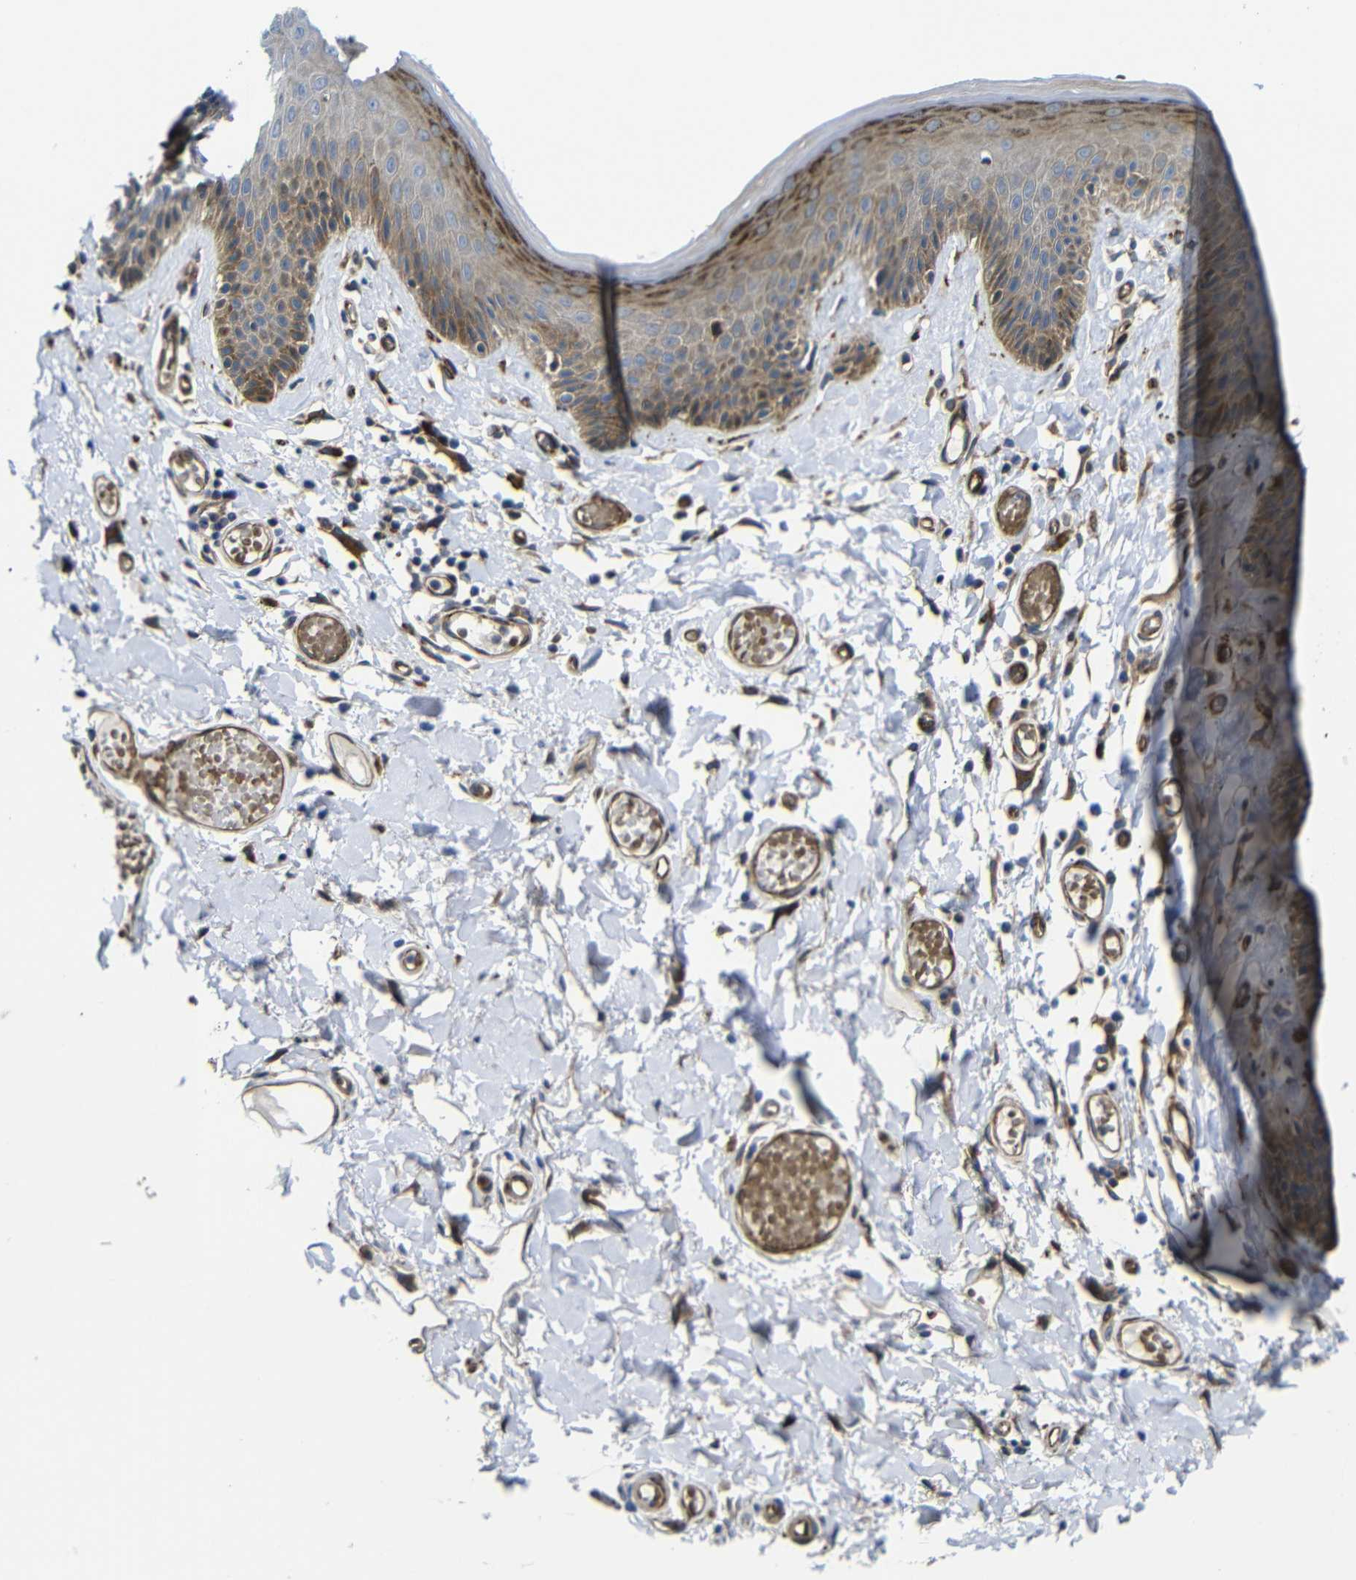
{"staining": {"intensity": "strong", "quantity": "25%-75%", "location": "cytoplasmic/membranous"}, "tissue": "skin", "cell_type": "Epidermal cells", "image_type": "normal", "snomed": [{"axis": "morphology", "description": "Normal tissue, NOS"}, {"axis": "topography", "description": "Vulva"}], "caption": "Skin stained with DAB (3,3'-diaminobenzidine) IHC reveals high levels of strong cytoplasmic/membranous expression in about 25%-75% of epidermal cells. The staining was performed using DAB, with brown indicating positive protein expression. Nuclei are stained blue with hematoxylin.", "gene": "PARP14", "patient": {"sex": "female", "age": 73}}